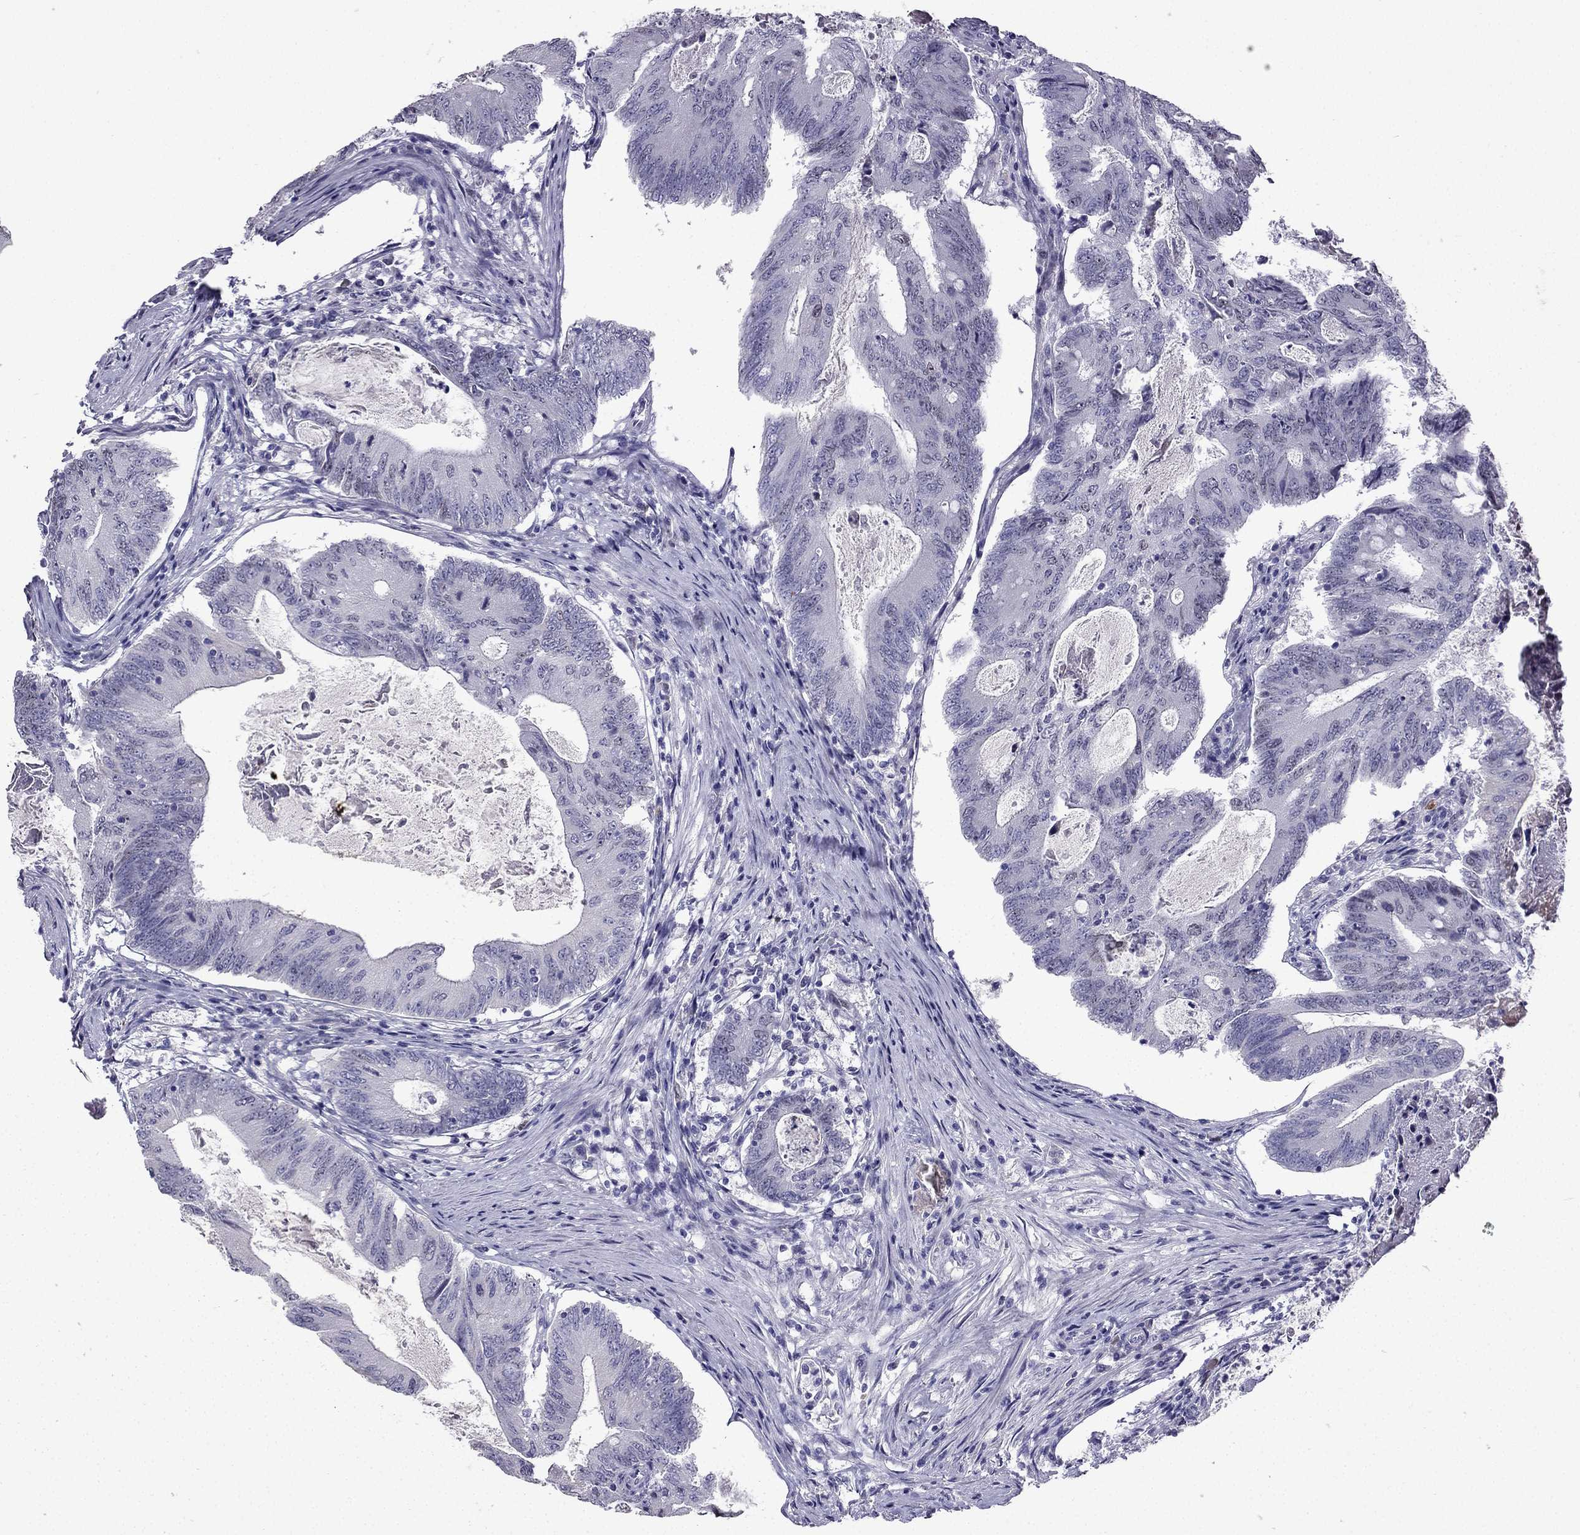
{"staining": {"intensity": "negative", "quantity": "none", "location": "none"}, "tissue": "colorectal cancer", "cell_type": "Tumor cells", "image_type": "cancer", "snomed": [{"axis": "morphology", "description": "Adenocarcinoma, NOS"}, {"axis": "topography", "description": "Colon"}], "caption": "A high-resolution micrograph shows IHC staining of adenocarcinoma (colorectal), which exhibits no significant positivity in tumor cells.", "gene": "UHRF1", "patient": {"sex": "female", "age": 70}}